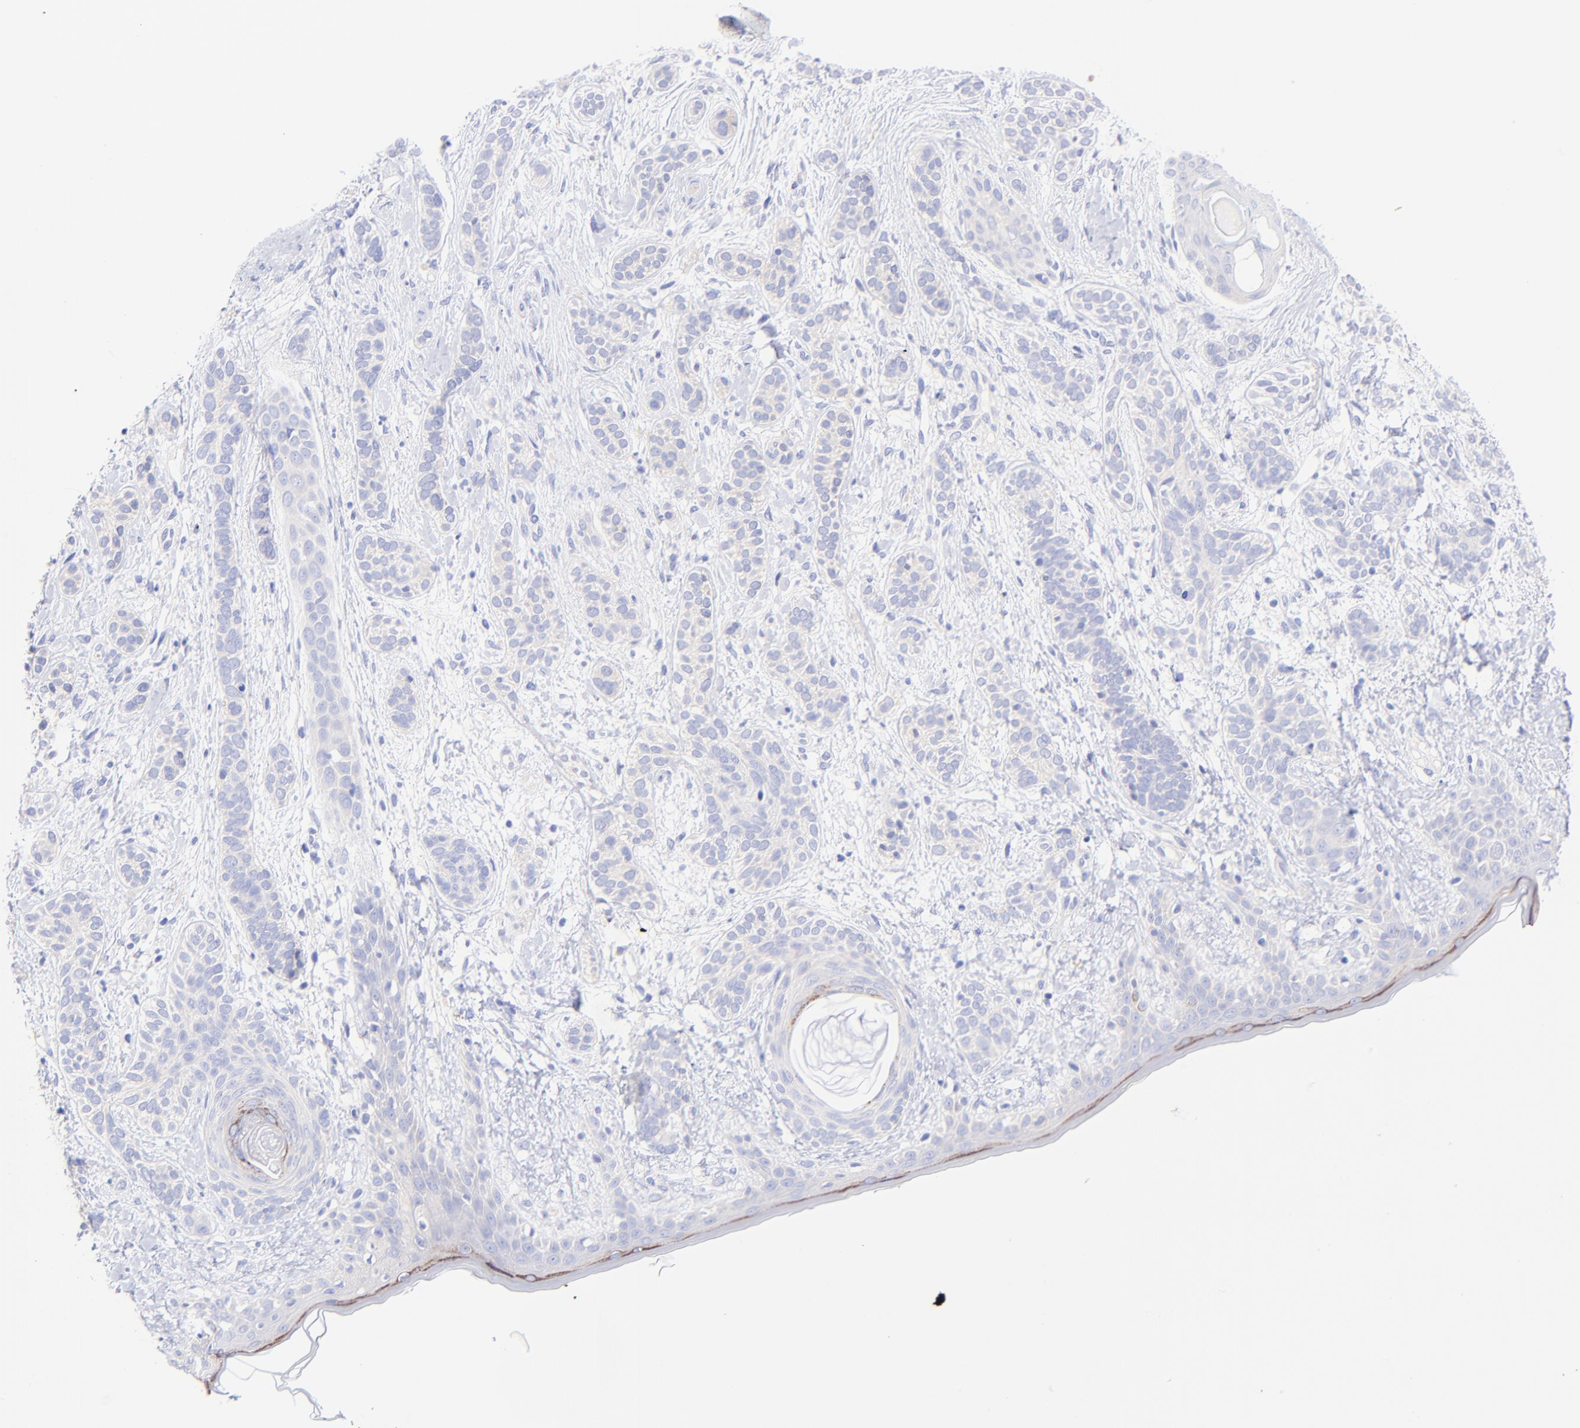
{"staining": {"intensity": "negative", "quantity": "none", "location": "none"}, "tissue": "skin cancer", "cell_type": "Tumor cells", "image_type": "cancer", "snomed": [{"axis": "morphology", "description": "Normal tissue, NOS"}, {"axis": "morphology", "description": "Basal cell carcinoma"}, {"axis": "topography", "description": "Skin"}], "caption": "An image of human basal cell carcinoma (skin) is negative for staining in tumor cells.", "gene": "GPHN", "patient": {"sex": "male", "age": 63}}